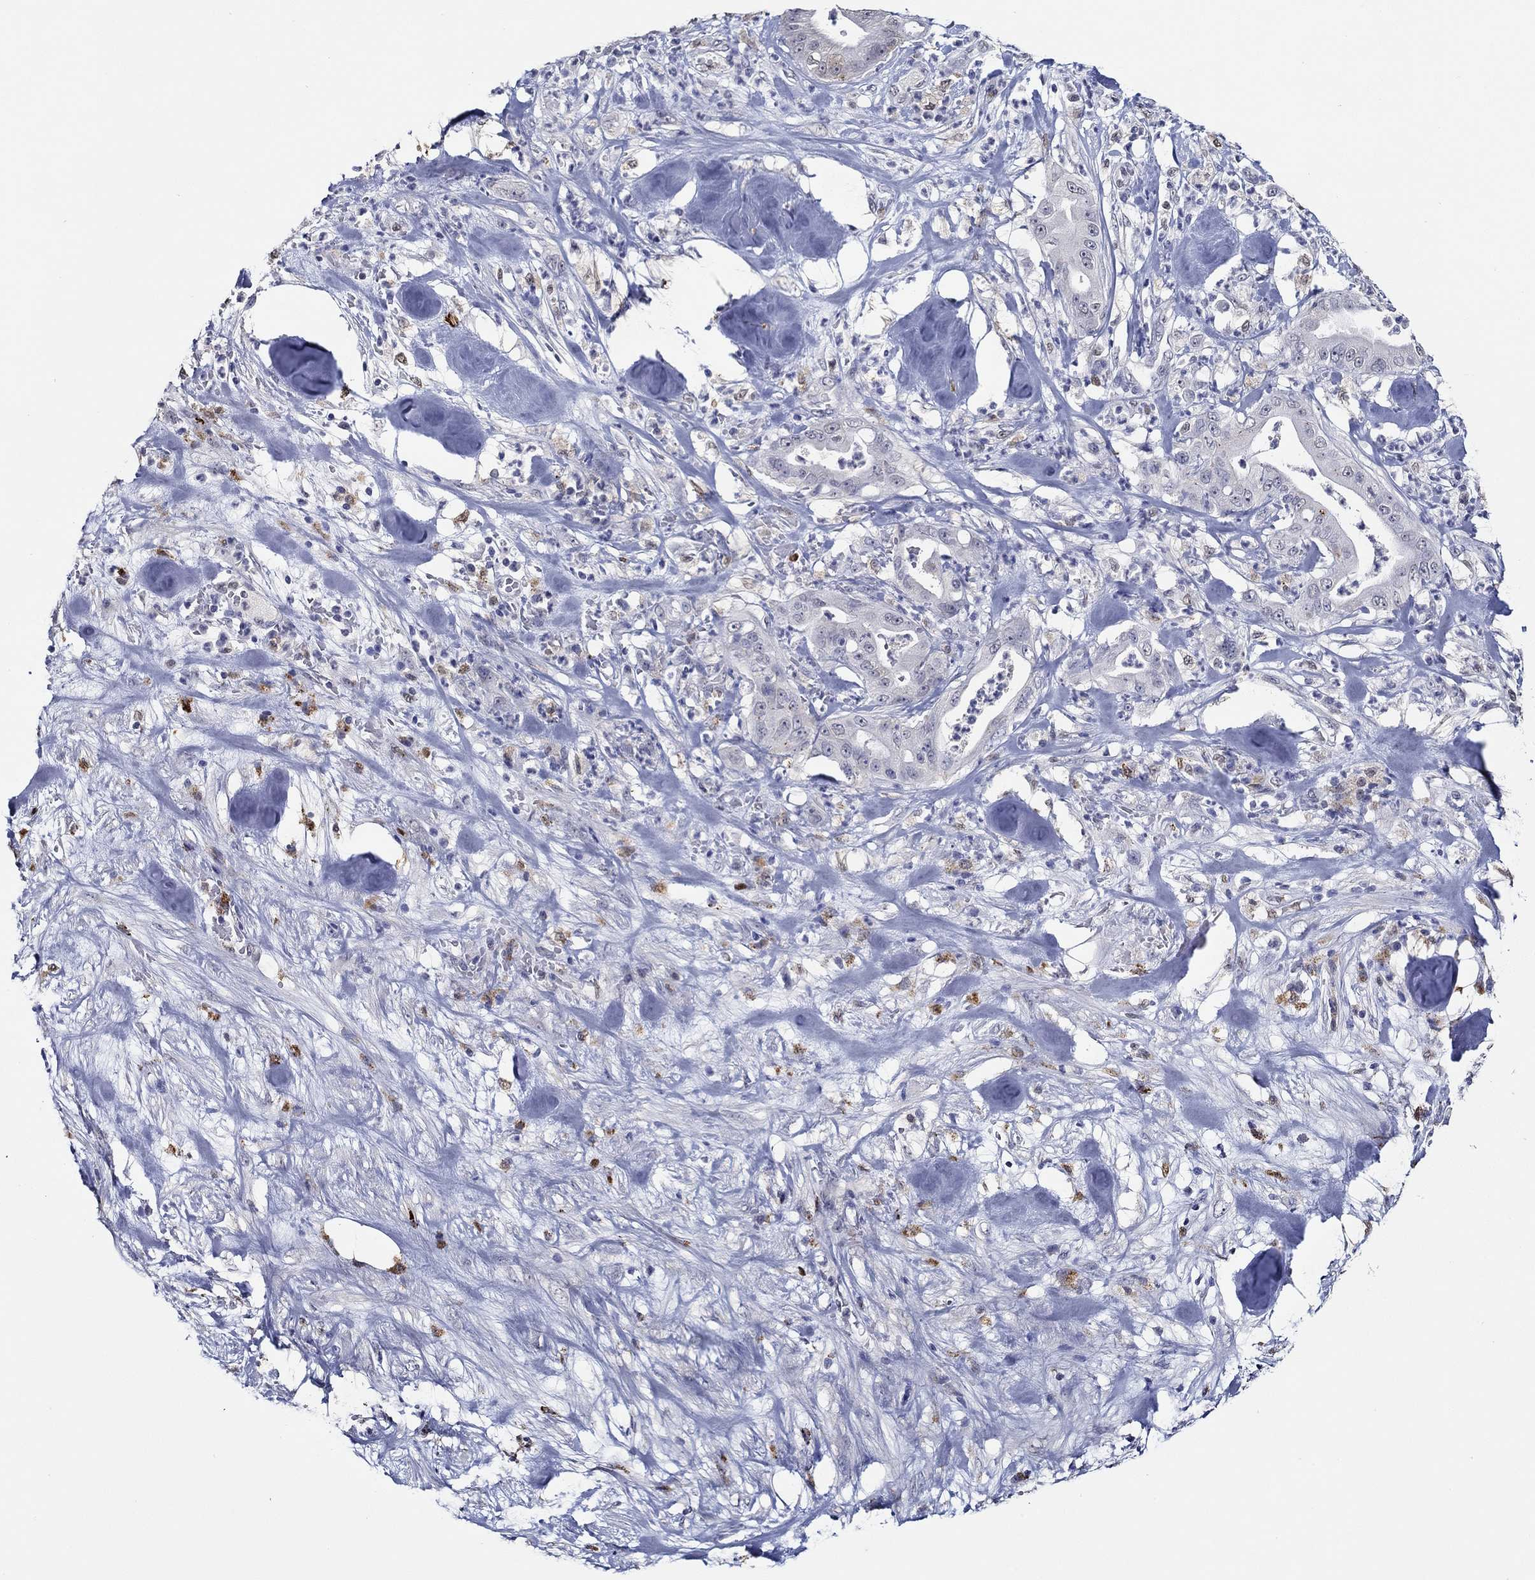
{"staining": {"intensity": "negative", "quantity": "none", "location": "none"}, "tissue": "pancreatic cancer", "cell_type": "Tumor cells", "image_type": "cancer", "snomed": [{"axis": "morphology", "description": "Adenocarcinoma, NOS"}, {"axis": "topography", "description": "Pancreas"}], "caption": "Tumor cells are negative for brown protein staining in pancreatic cancer.", "gene": "GATA2", "patient": {"sex": "male", "age": 71}}